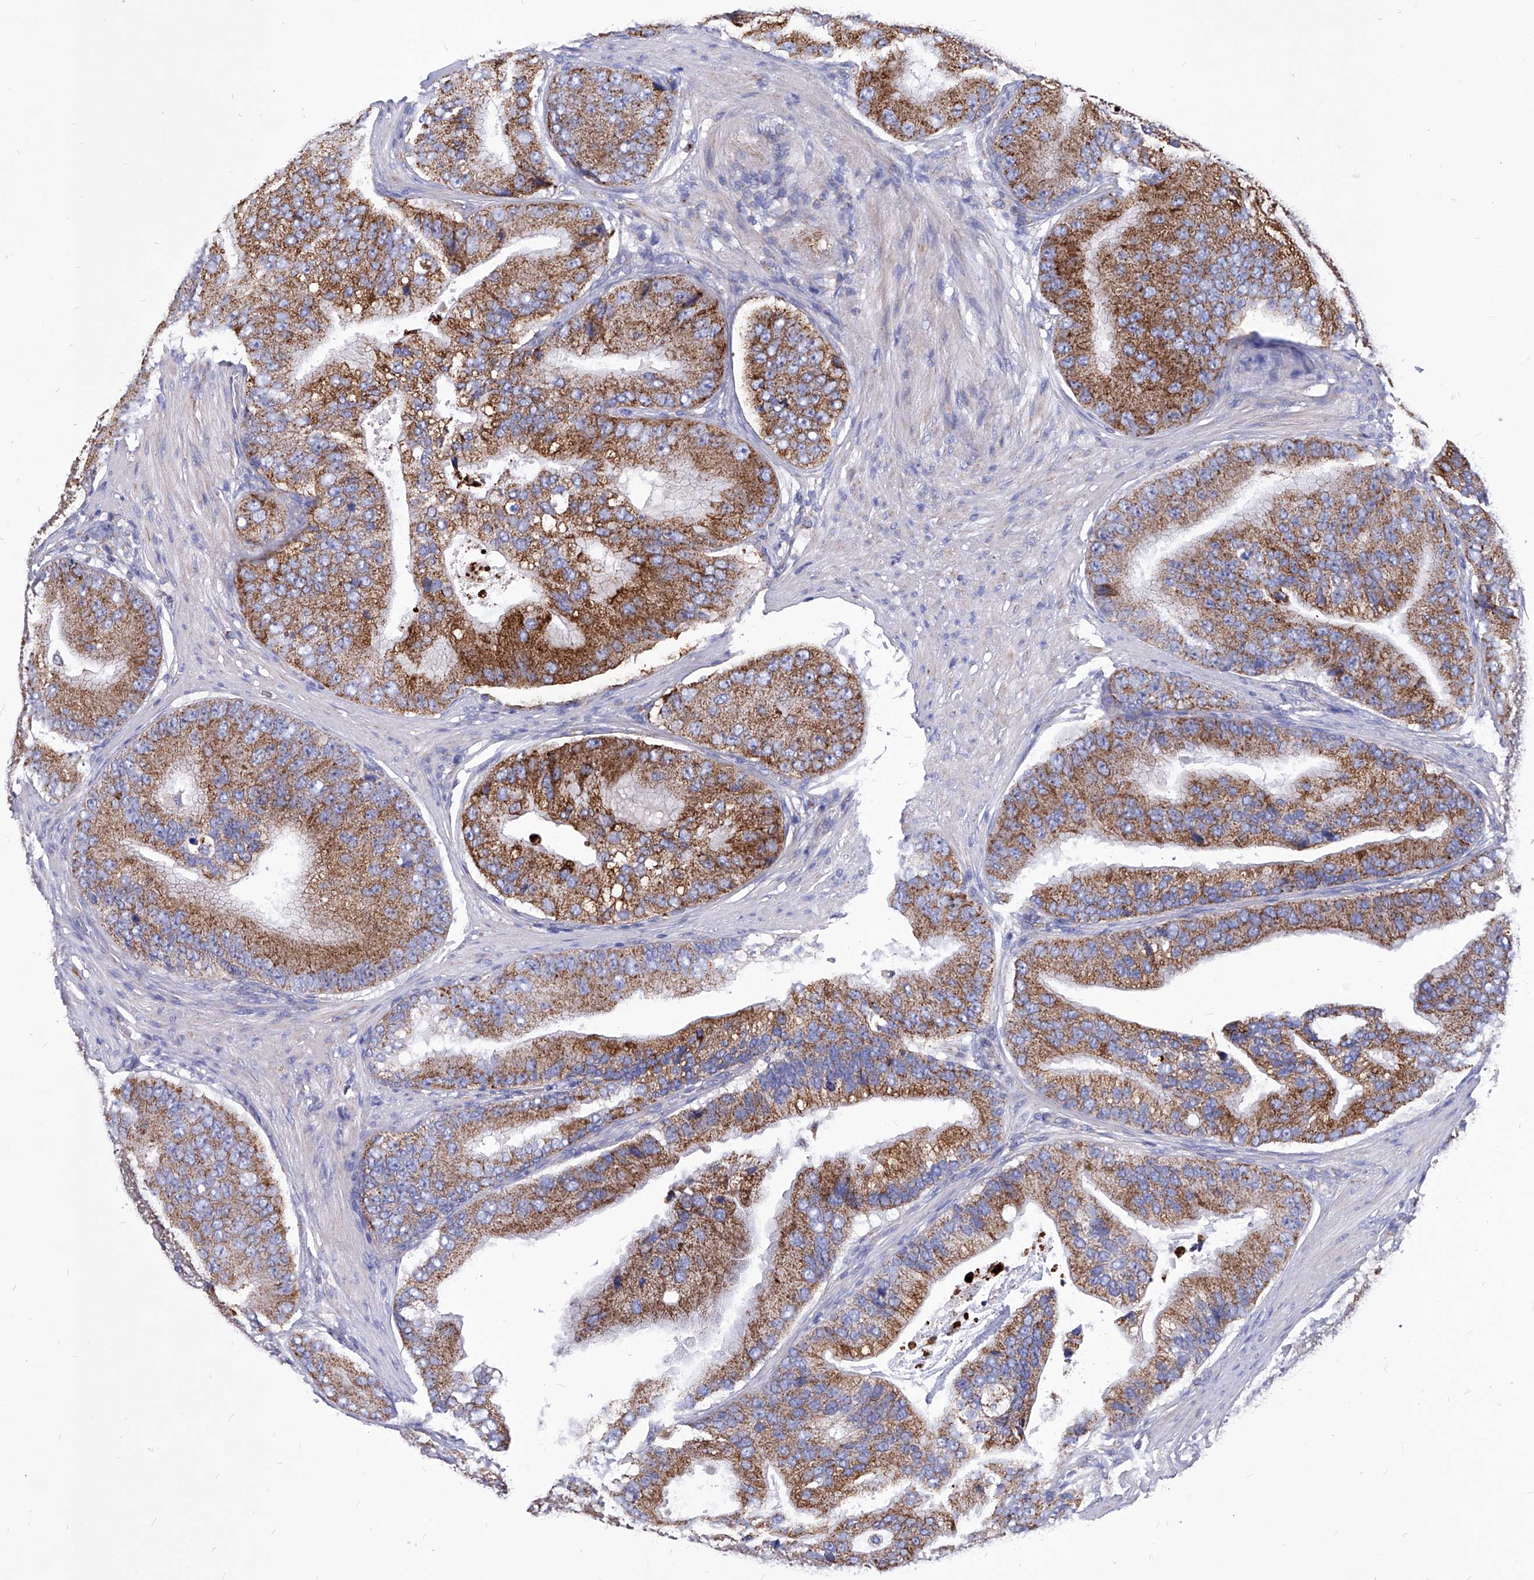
{"staining": {"intensity": "moderate", "quantity": ">75%", "location": "cytoplasmic/membranous"}, "tissue": "prostate cancer", "cell_type": "Tumor cells", "image_type": "cancer", "snomed": [{"axis": "morphology", "description": "Adenocarcinoma, High grade"}, {"axis": "topography", "description": "Prostate"}], "caption": "Immunohistochemistry of prostate cancer (adenocarcinoma (high-grade)) shows medium levels of moderate cytoplasmic/membranous positivity in about >75% of tumor cells.", "gene": "HRNR", "patient": {"sex": "male", "age": 70}}